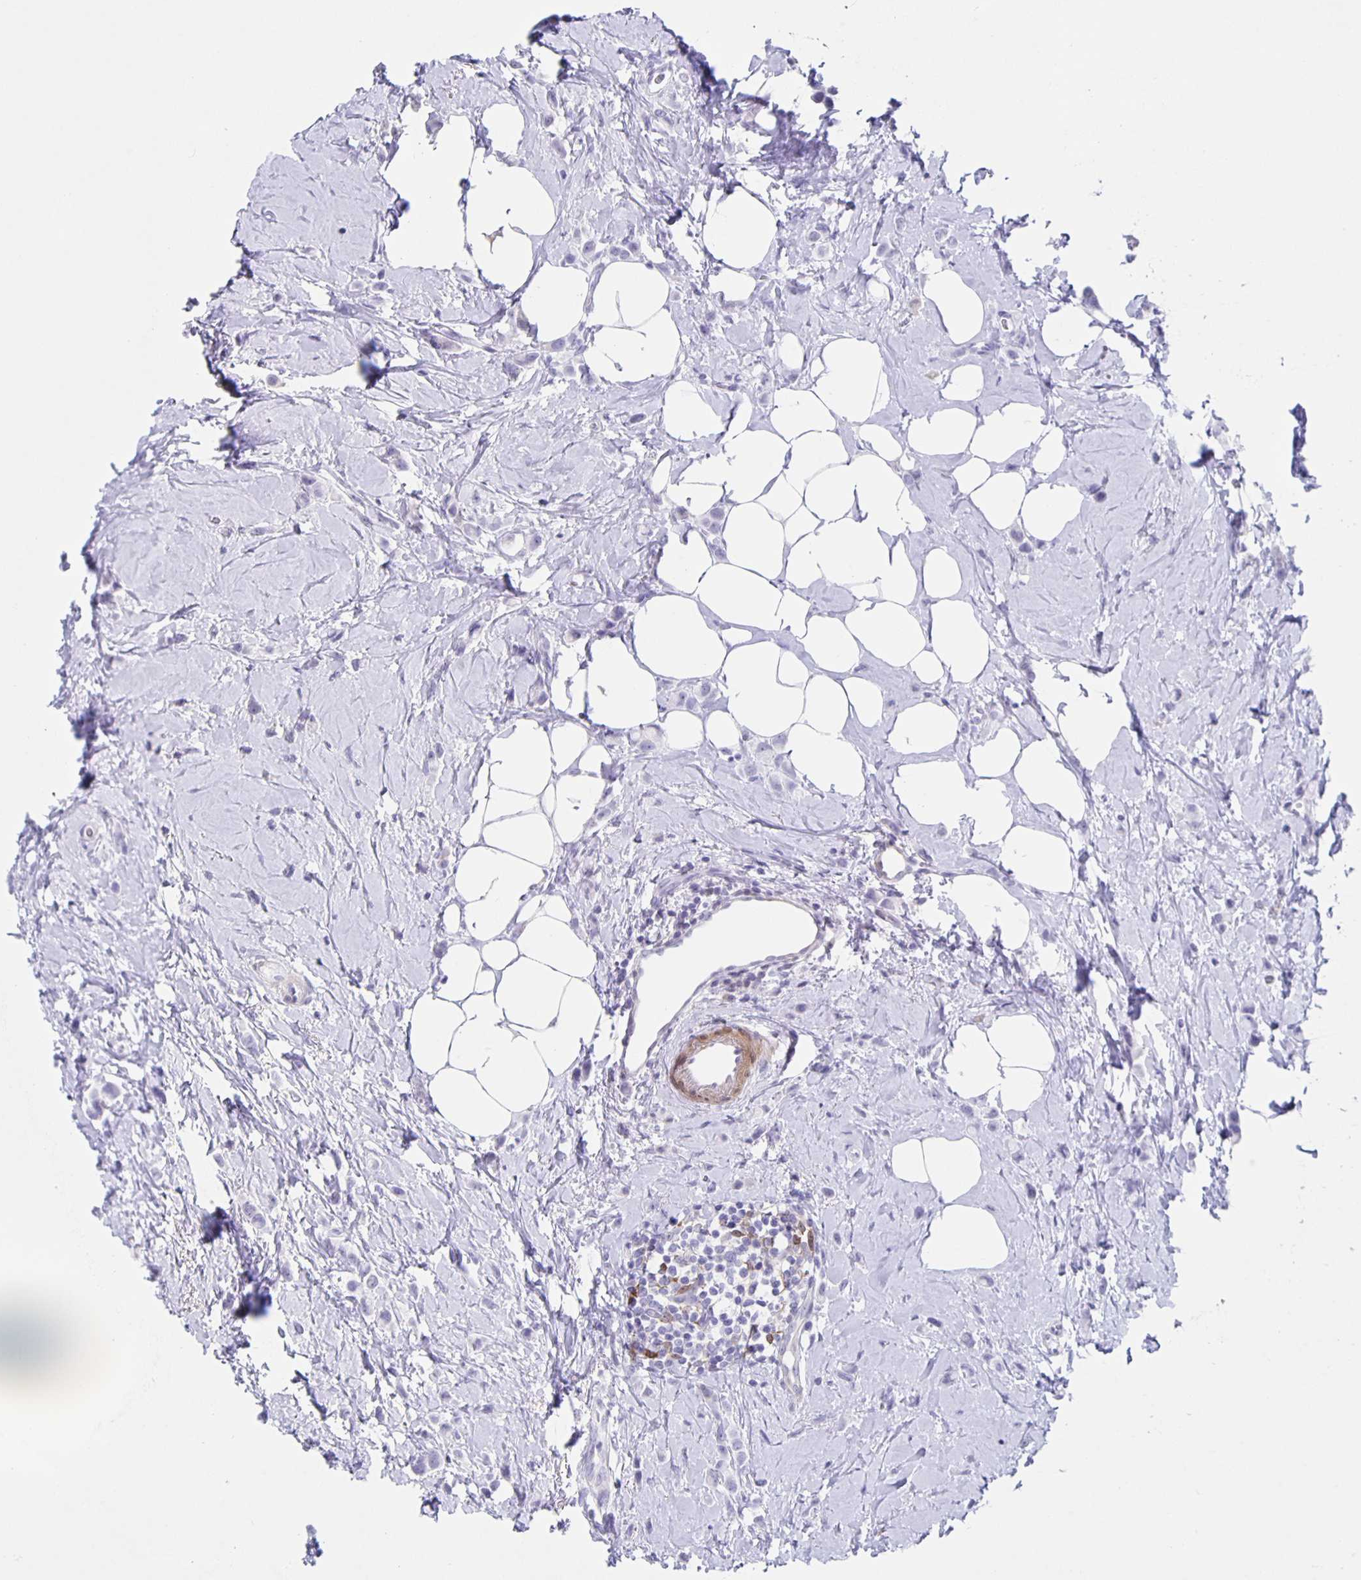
{"staining": {"intensity": "negative", "quantity": "none", "location": "none"}, "tissue": "breast cancer", "cell_type": "Tumor cells", "image_type": "cancer", "snomed": [{"axis": "morphology", "description": "Lobular carcinoma"}, {"axis": "topography", "description": "Breast"}], "caption": "This is an immunohistochemistry (IHC) image of human breast cancer. There is no expression in tumor cells.", "gene": "TPPP", "patient": {"sex": "female", "age": 66}}